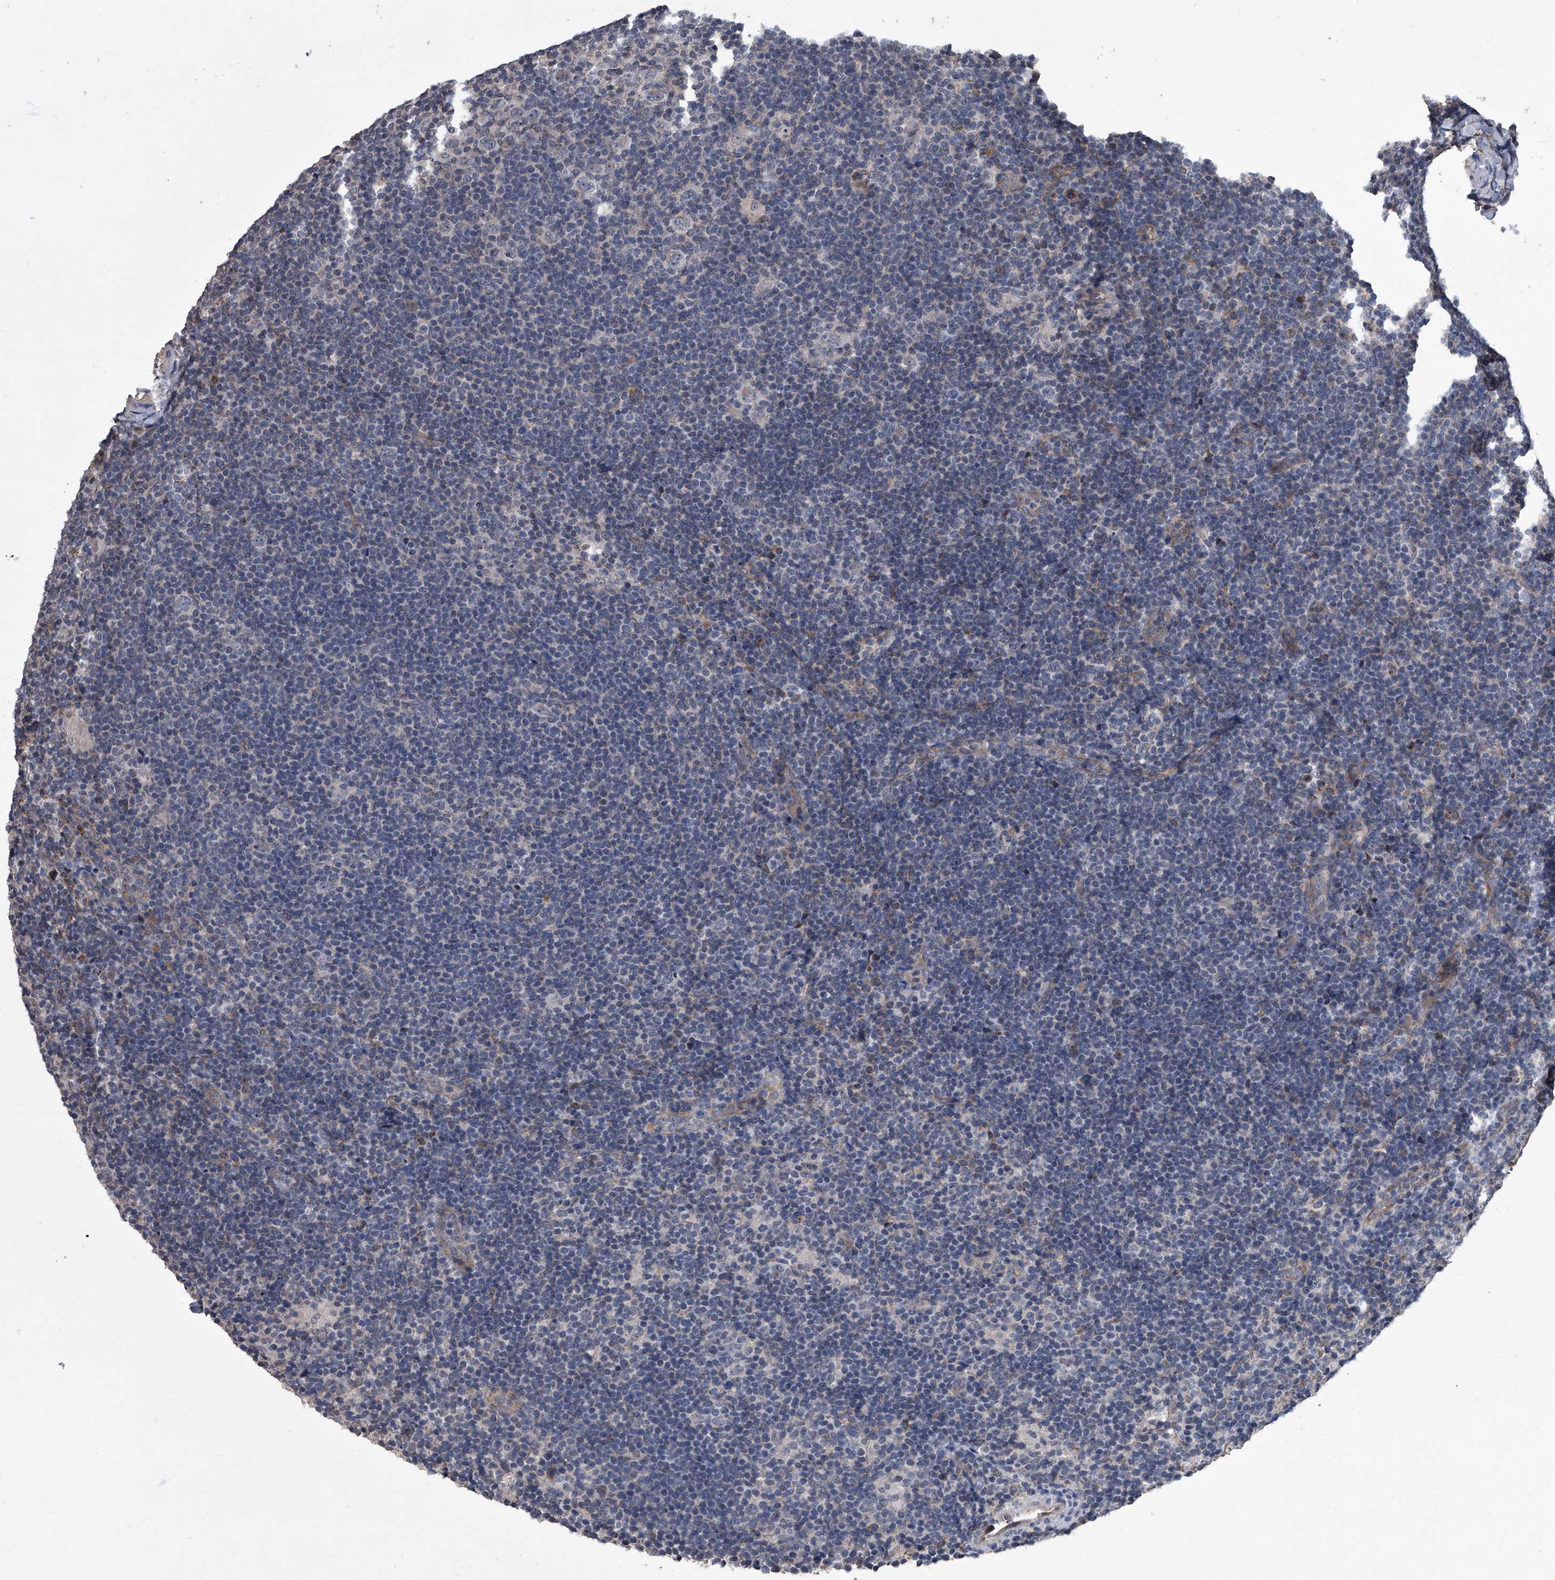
{"staining": {"intensity": "negative", "quantity": "none", "location": "none"}, "tissue": "lymphoma", "cell_type": "Tumor cells", "image_type": "cancer", "snomed": [{"axis": "morphology", "description": "Hodgkin's disease, NOS"}, {"axis": "topography", "description": "Lymph node"}], "caption": "This micrograph is of Hodgkin's disease stained with immunohistochemistry (IHC) to label a protein in brown with the nuclei are counter-stained blue. There is no positivity in tumor cells.", "gene": "SIRT4", "patient": {"sex": "female", "age": 57}}